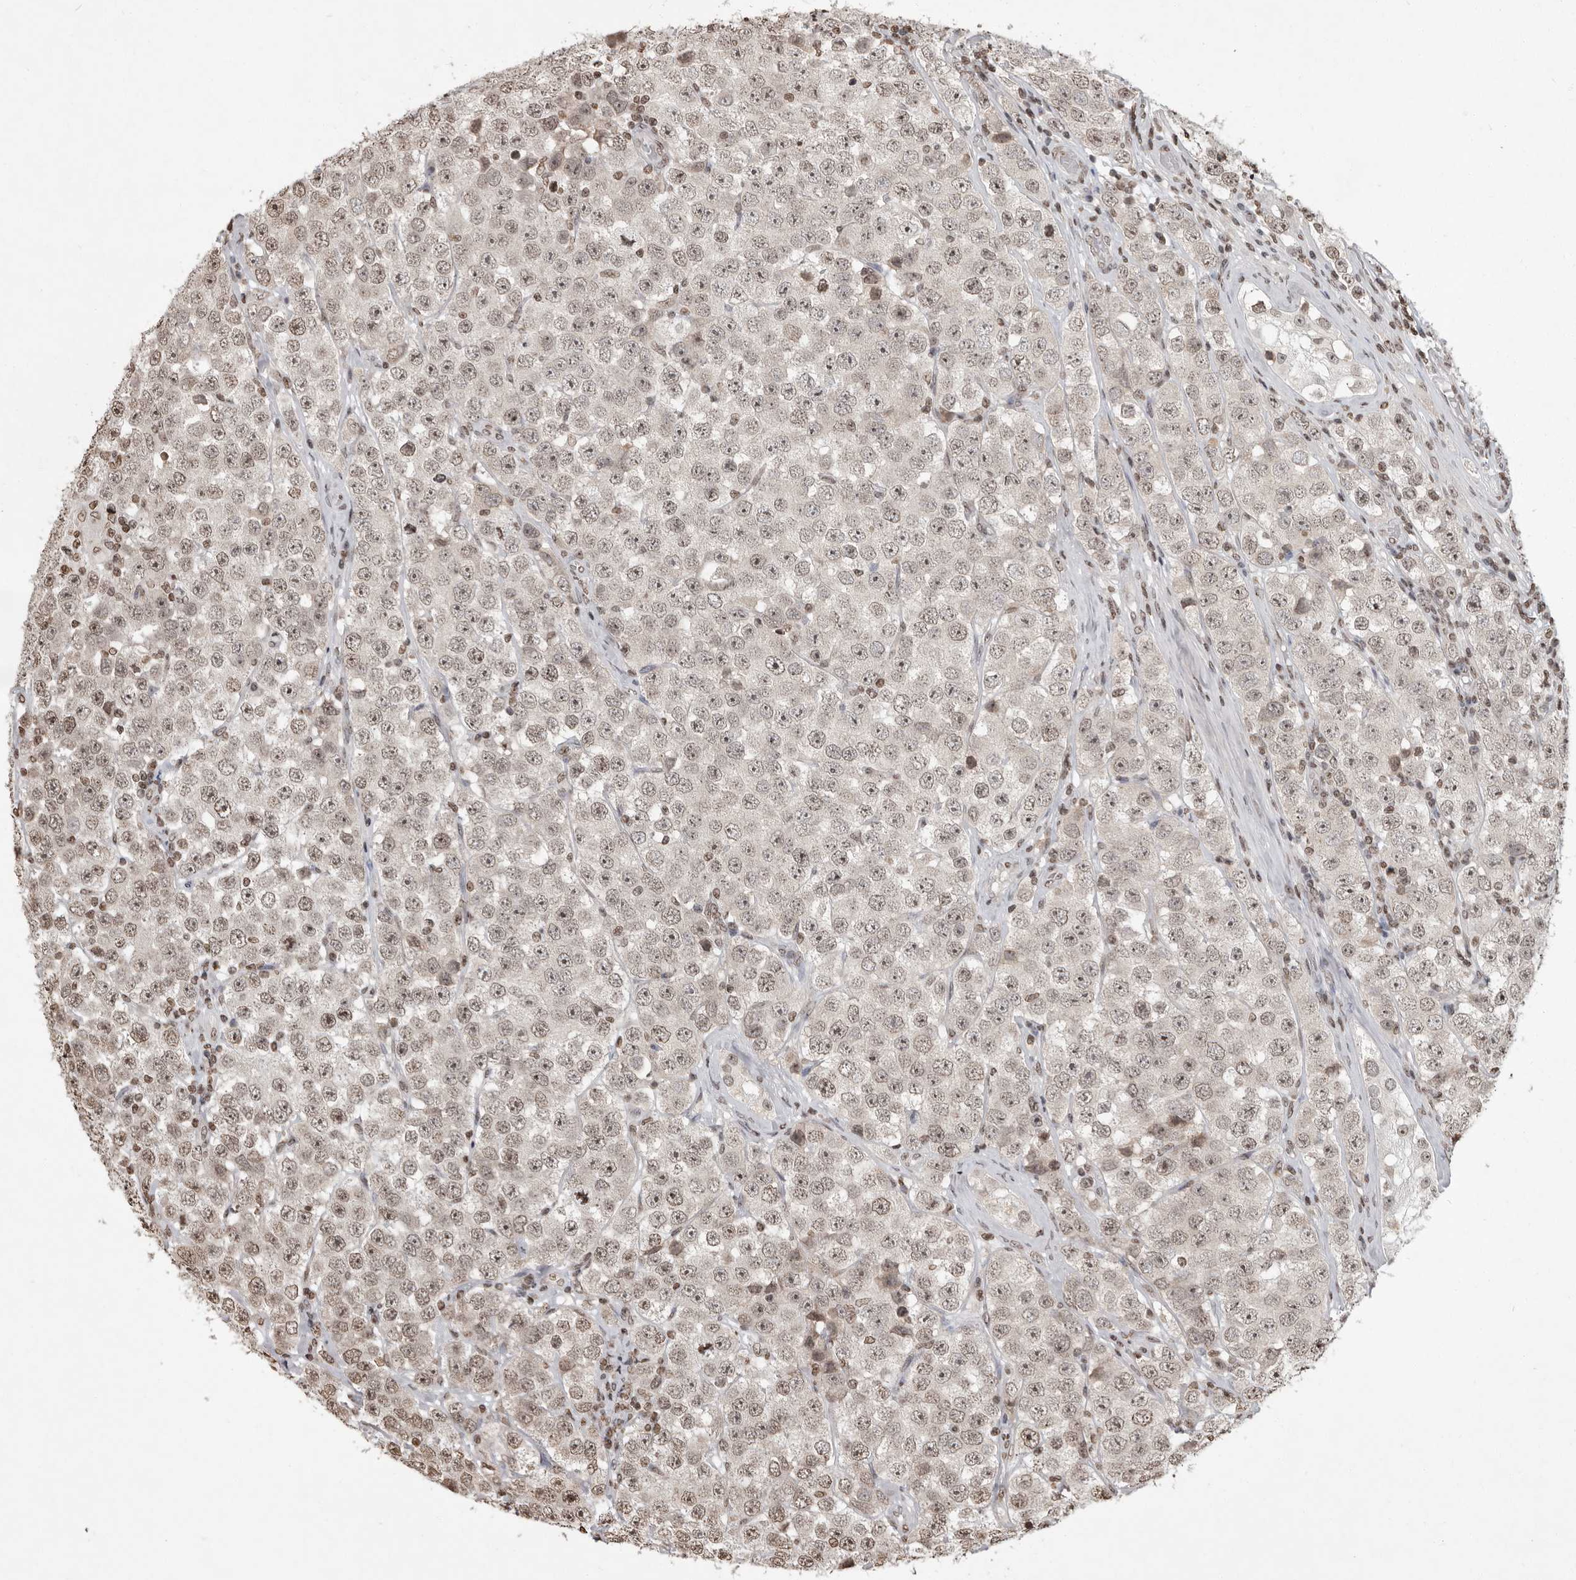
{"staining": {"intensity": "weak", "quantity": ">75%", "location": "nuclear"}, "tissue": "testis cancer", "cell_type": "Tumor cells", "image_type": "cancer", "snomed": [{"axis": "morphology", "description": "Seminoma, NOS"}, {"axis": "topography", "description": "Testis"}], "caption": "DAB (3,3'-diaminobenzidine) immunohistochemical staining of human testis cancer reveals weak nuclear protein expression in approximately >75% of tumor cells.", "gene": "WDR45", "patient": {"sex": "male", "age": 28}}